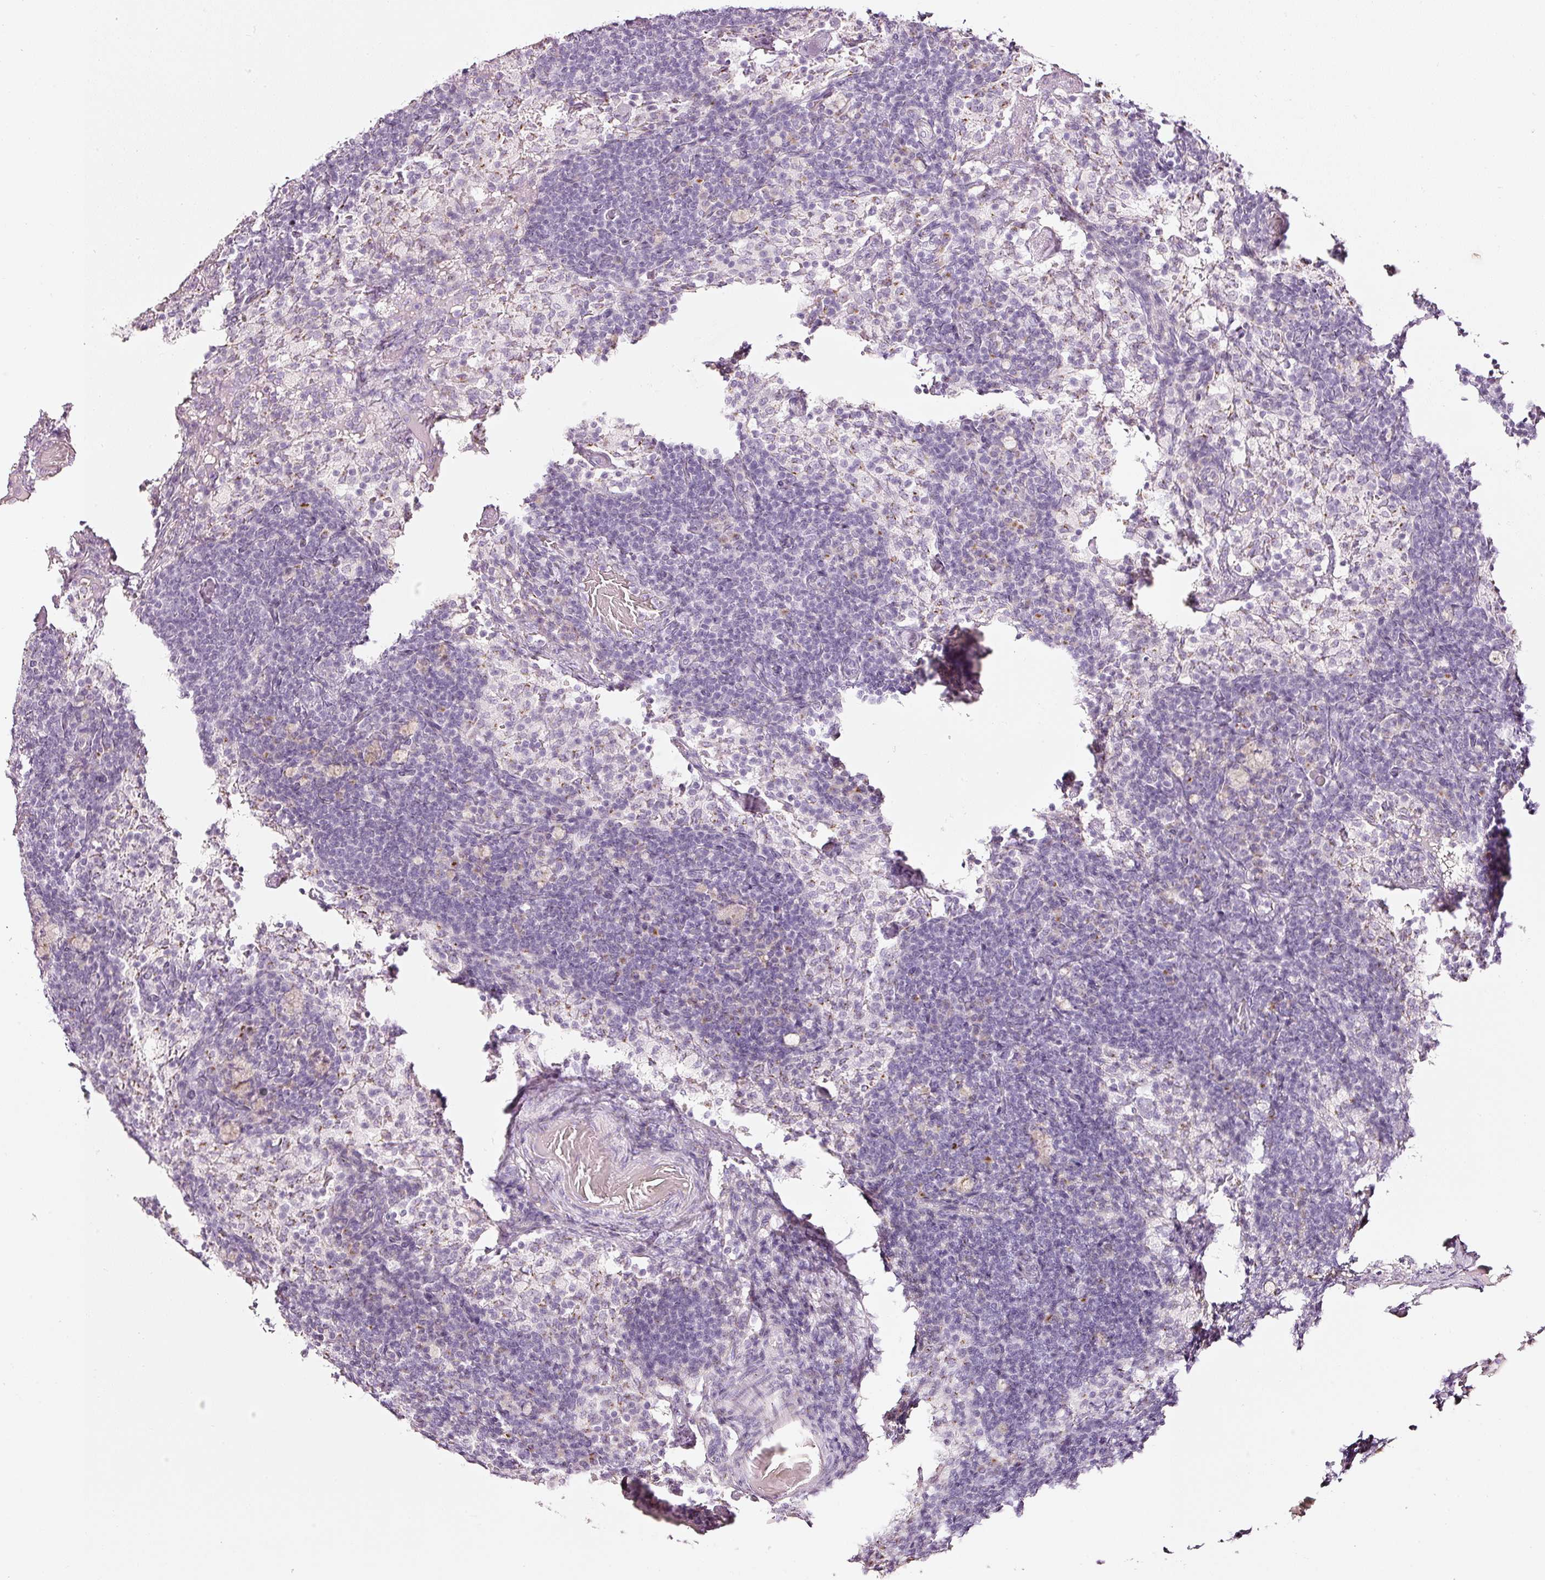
{"staining": {"intensity": "negative", "quantity": "none", "location": "none"}, "tissue": "lymph node", "cell_type": "Germinal center cells", "image_type": "normal", "snomed": [{"axis": "morphology", "description": "Normal tissue, NOS"}, {"axis": "topography", "description": "Lymph node"}], "caption": "This micrograph is of unremarkable lymph node stained with IHC to label a protein in brown with the nuclei are counter-stained blue. There is no staining in germinal center cells. (Immunohistochemistry, brightfield microscopy, high magnification).", "gene": "SDF4", "patient": {"sex": "male", "age": 49}}